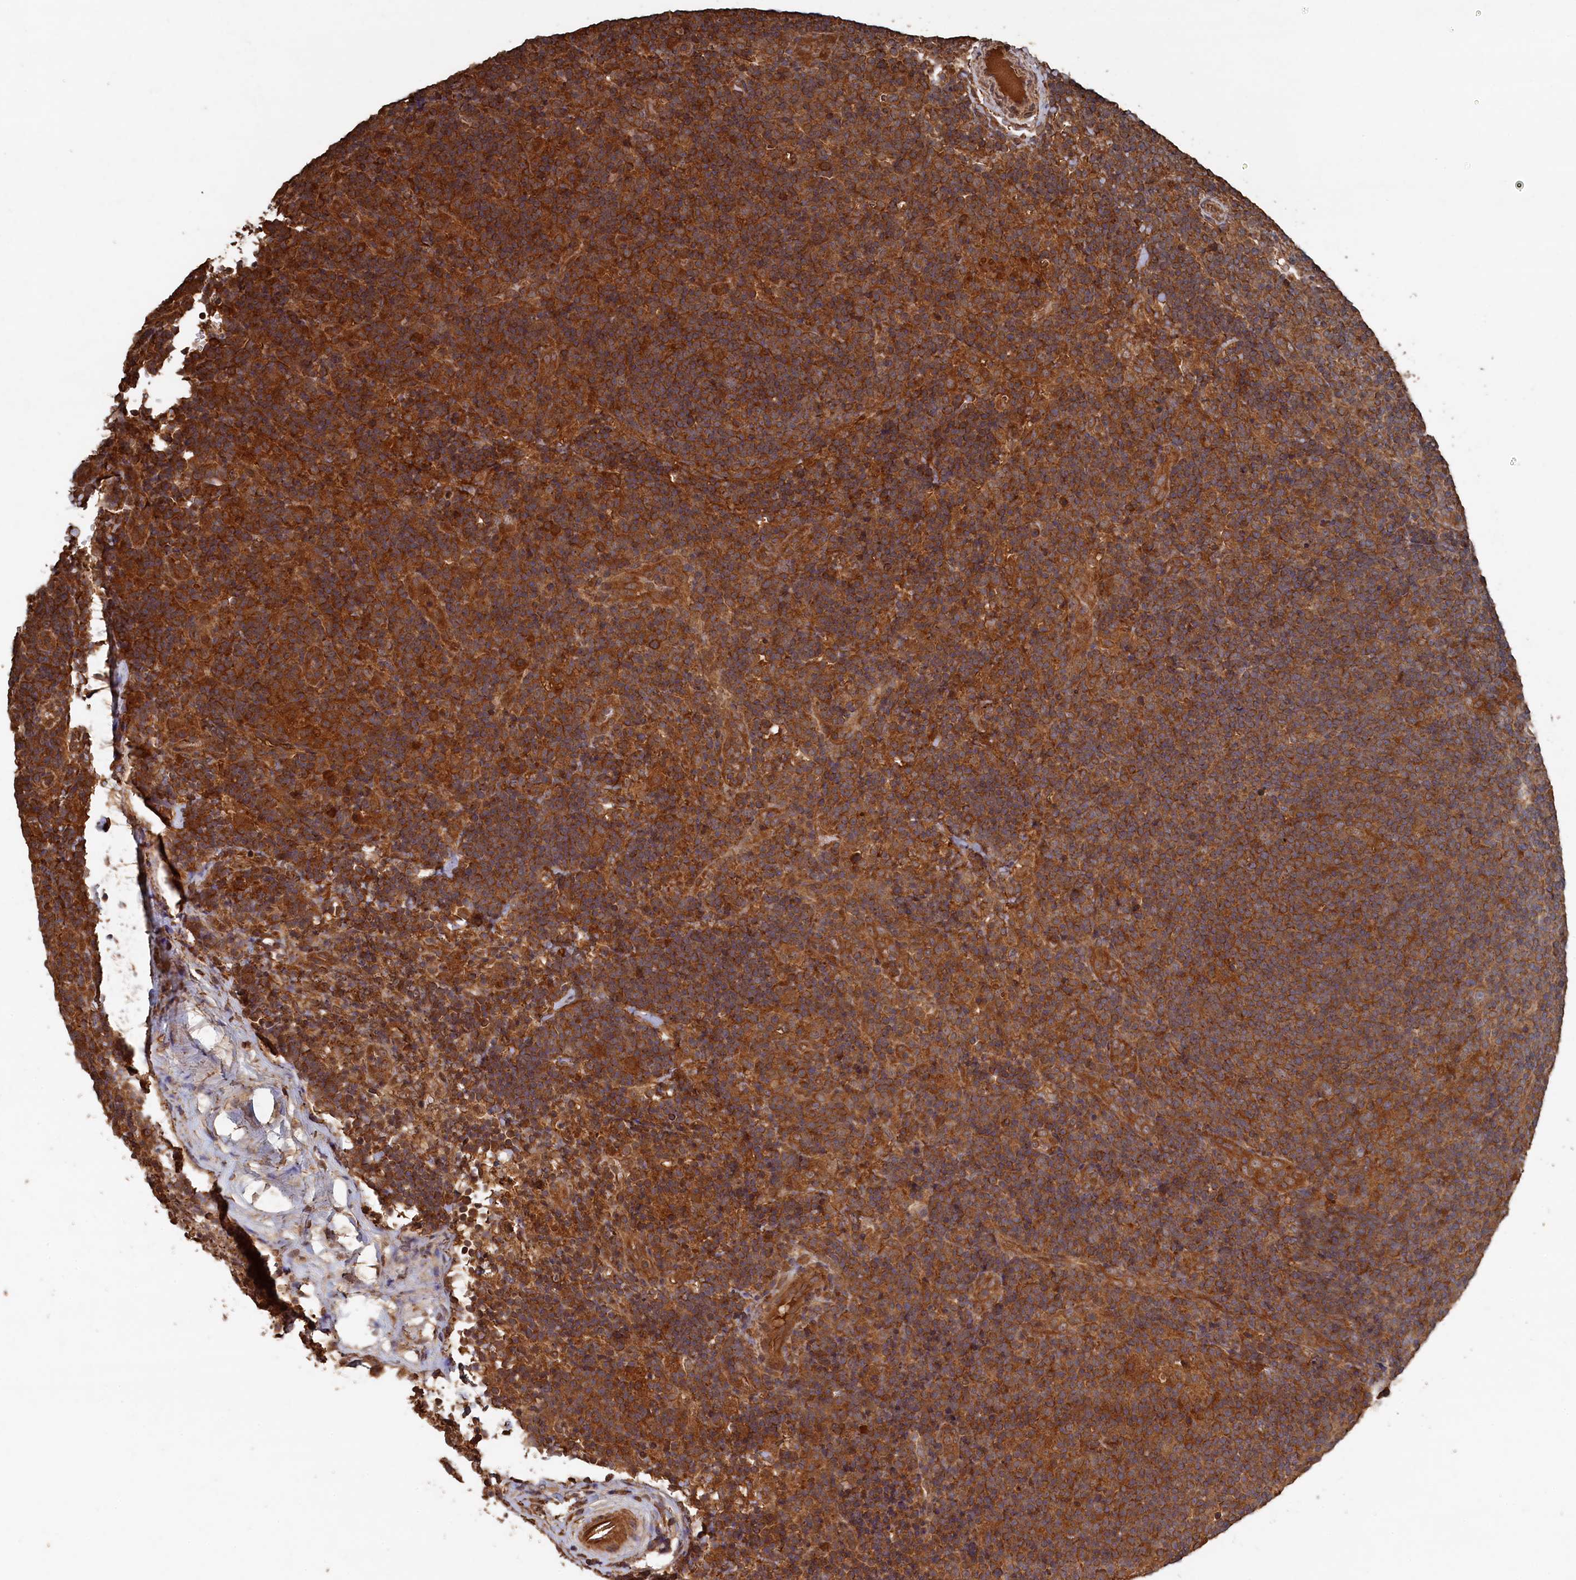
{"staining": {"intensity": "moderate", "quantity": ">75%", "location": "cytoplasmic/membranous"}, "tissue": "lymphoma", "cell_type": "Tumor cells", "image_type": "cancer", "snomed": [{"axis": "morphology", "description": "Hodgkin's disease, NOS"}, {"axis": "topography", "description": "Lymph node"}], "caption": "Hodgkin's disease stained for a protein reveals moderate cytoplasmic/membranous positivity in tumor cells. The staining is performed using DAB (3,3'-diaminobenzidine) brown chromogen to label protein expression. The nuclei are counter-stained blue using hematoxylin.", "gene": "SNX33", "patient": {"sex": "female", "age": 57}}